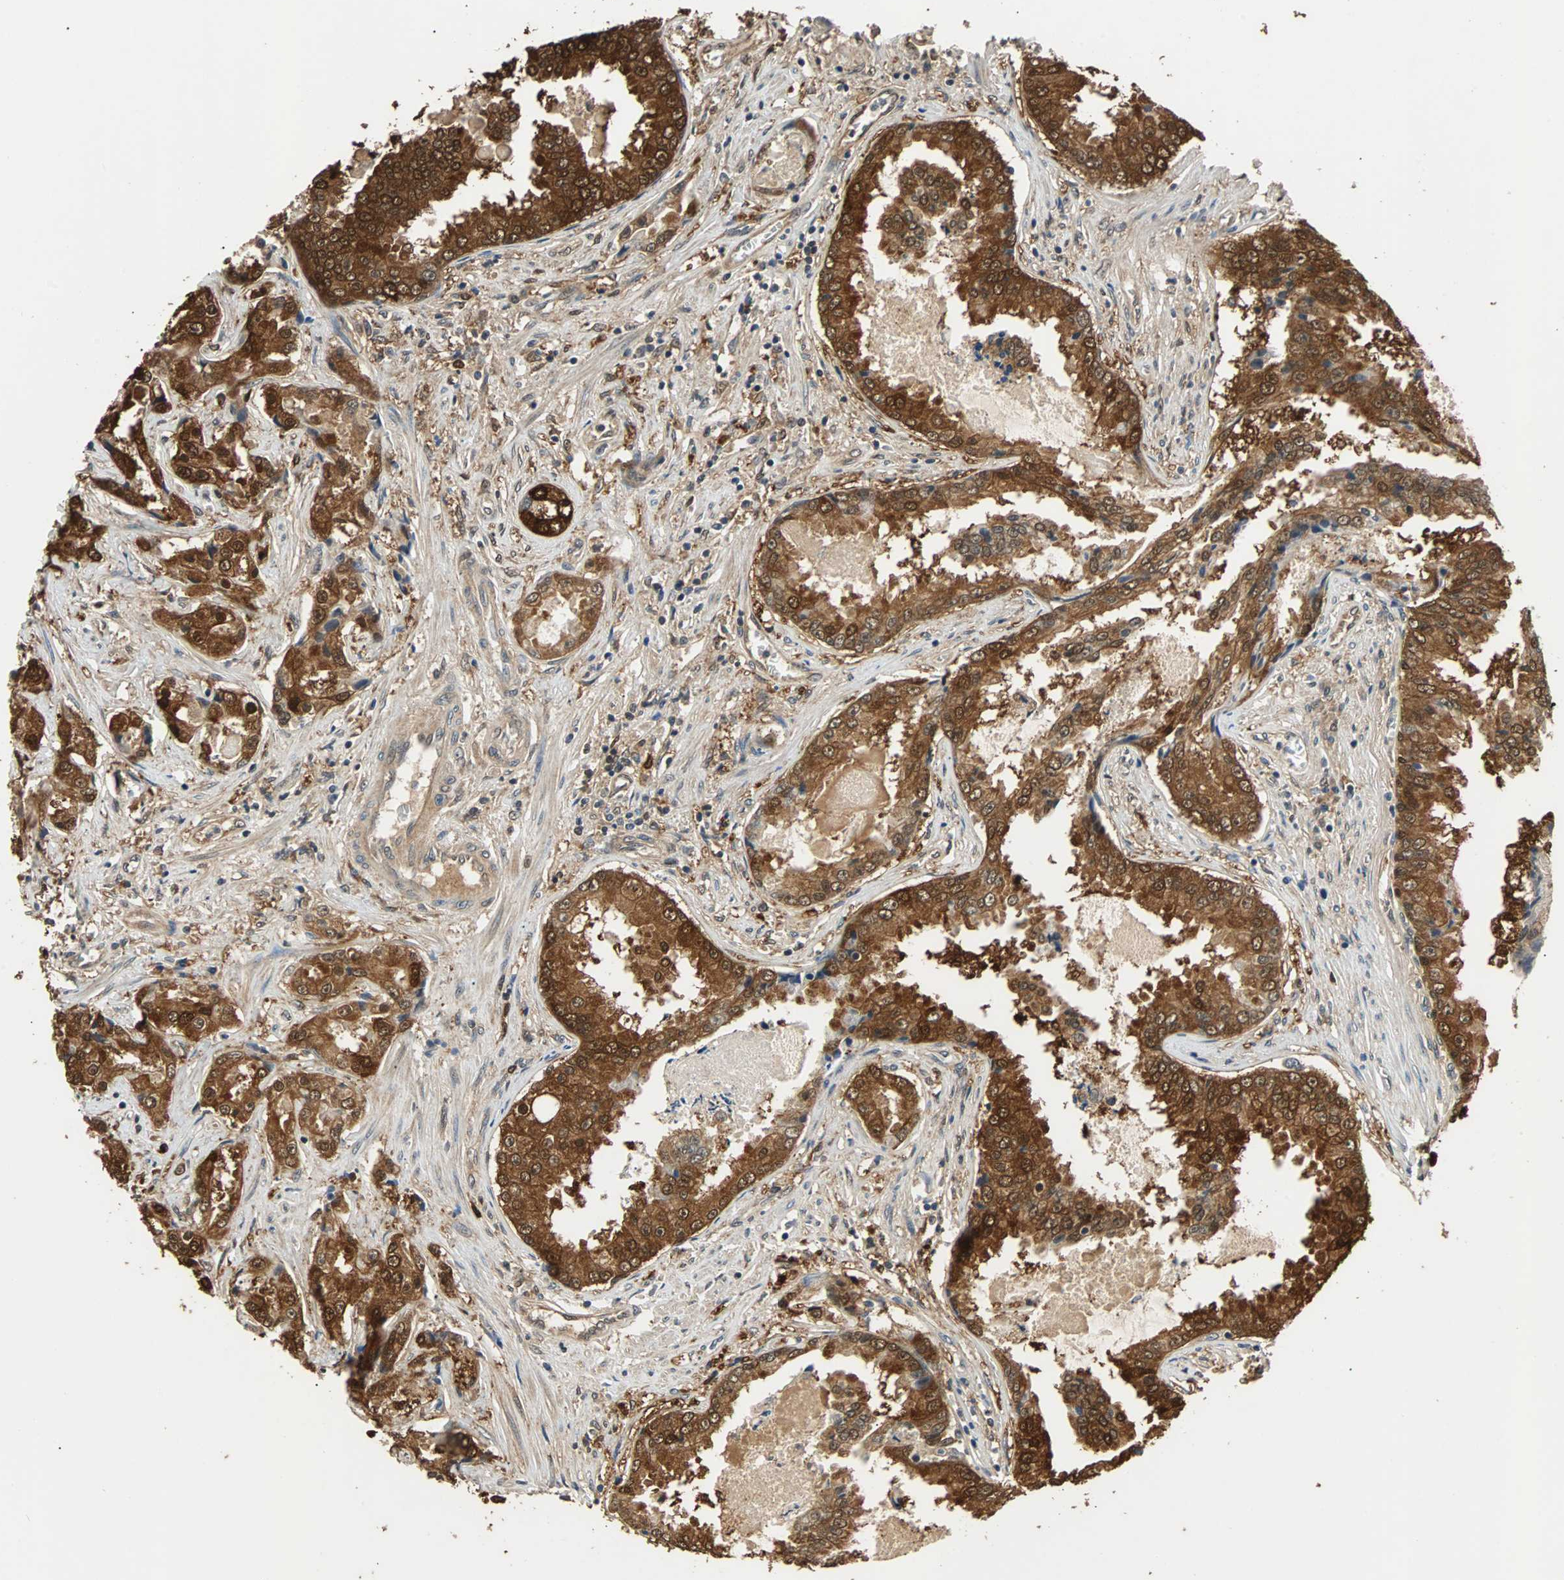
{"staining": {"intensity": "strong", "quantity": ">75%", "location": "cytoplasmic/membranous,nuclear"}, "tissue": "prostate cancer", "cell_type": "Tumor cells", "image_type": "cancer", "snomed": [{"axis": "morphology", "description": "Adenocarcinoma, High grade"}, {"axis": "topography", "description": "Prostate"}], "caption": "Immunohistochemistry photomicrograph of neoplastic tissue: human prostate cancer stained using immunohistochemistry exhibits high levels of strong protein expression localized specifically in the cytoplasmic/membranous and nuclear of tumor cells, appearing as a cytoplasmic/membranous and nuclear brown color.", "gene": "PRDX6", "patient": {"sex": "male", "age": 73}}